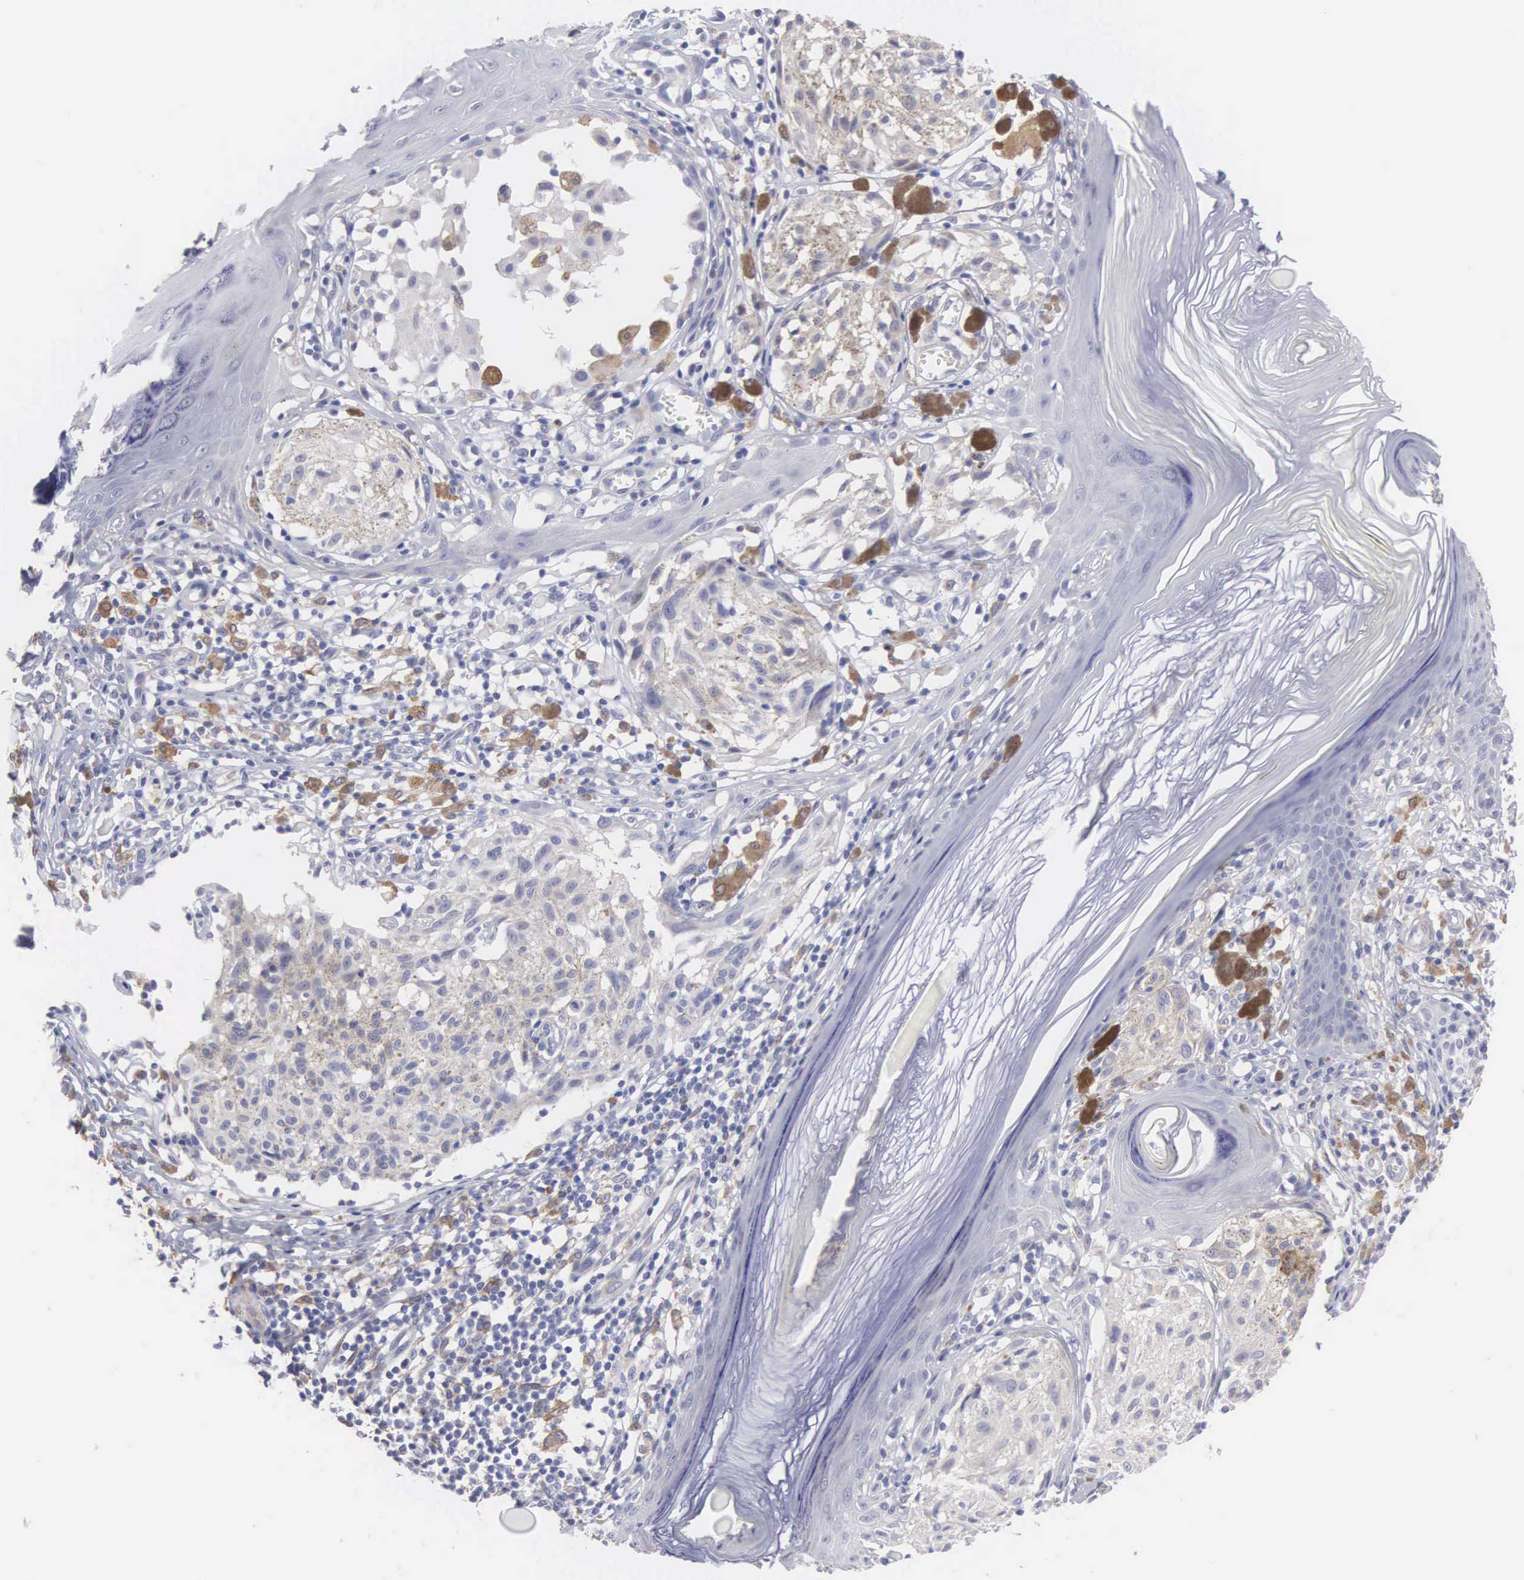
{"staining": {"intensity": "weak", "quantity": "<25%", "location": "cytoplasmic/membranous"}, "tissue": "melanoma", "cell_type": "Tumor cells", "image_type": "cancer", "snomed": [{"axis": "morphology", "description": "Malignant melanoma, NOS"}, {"axis": "topography", "description": "Skin"}], "caption": "An IHC histopathology image of malignant melanoma is shown. There is no staining in tumor cells of malignant melanoma. (DAB immunohistochemistry with hematoxylin counter stain).", "gene": "LIN52", "patient": {"sex": "male", "age": 36}}